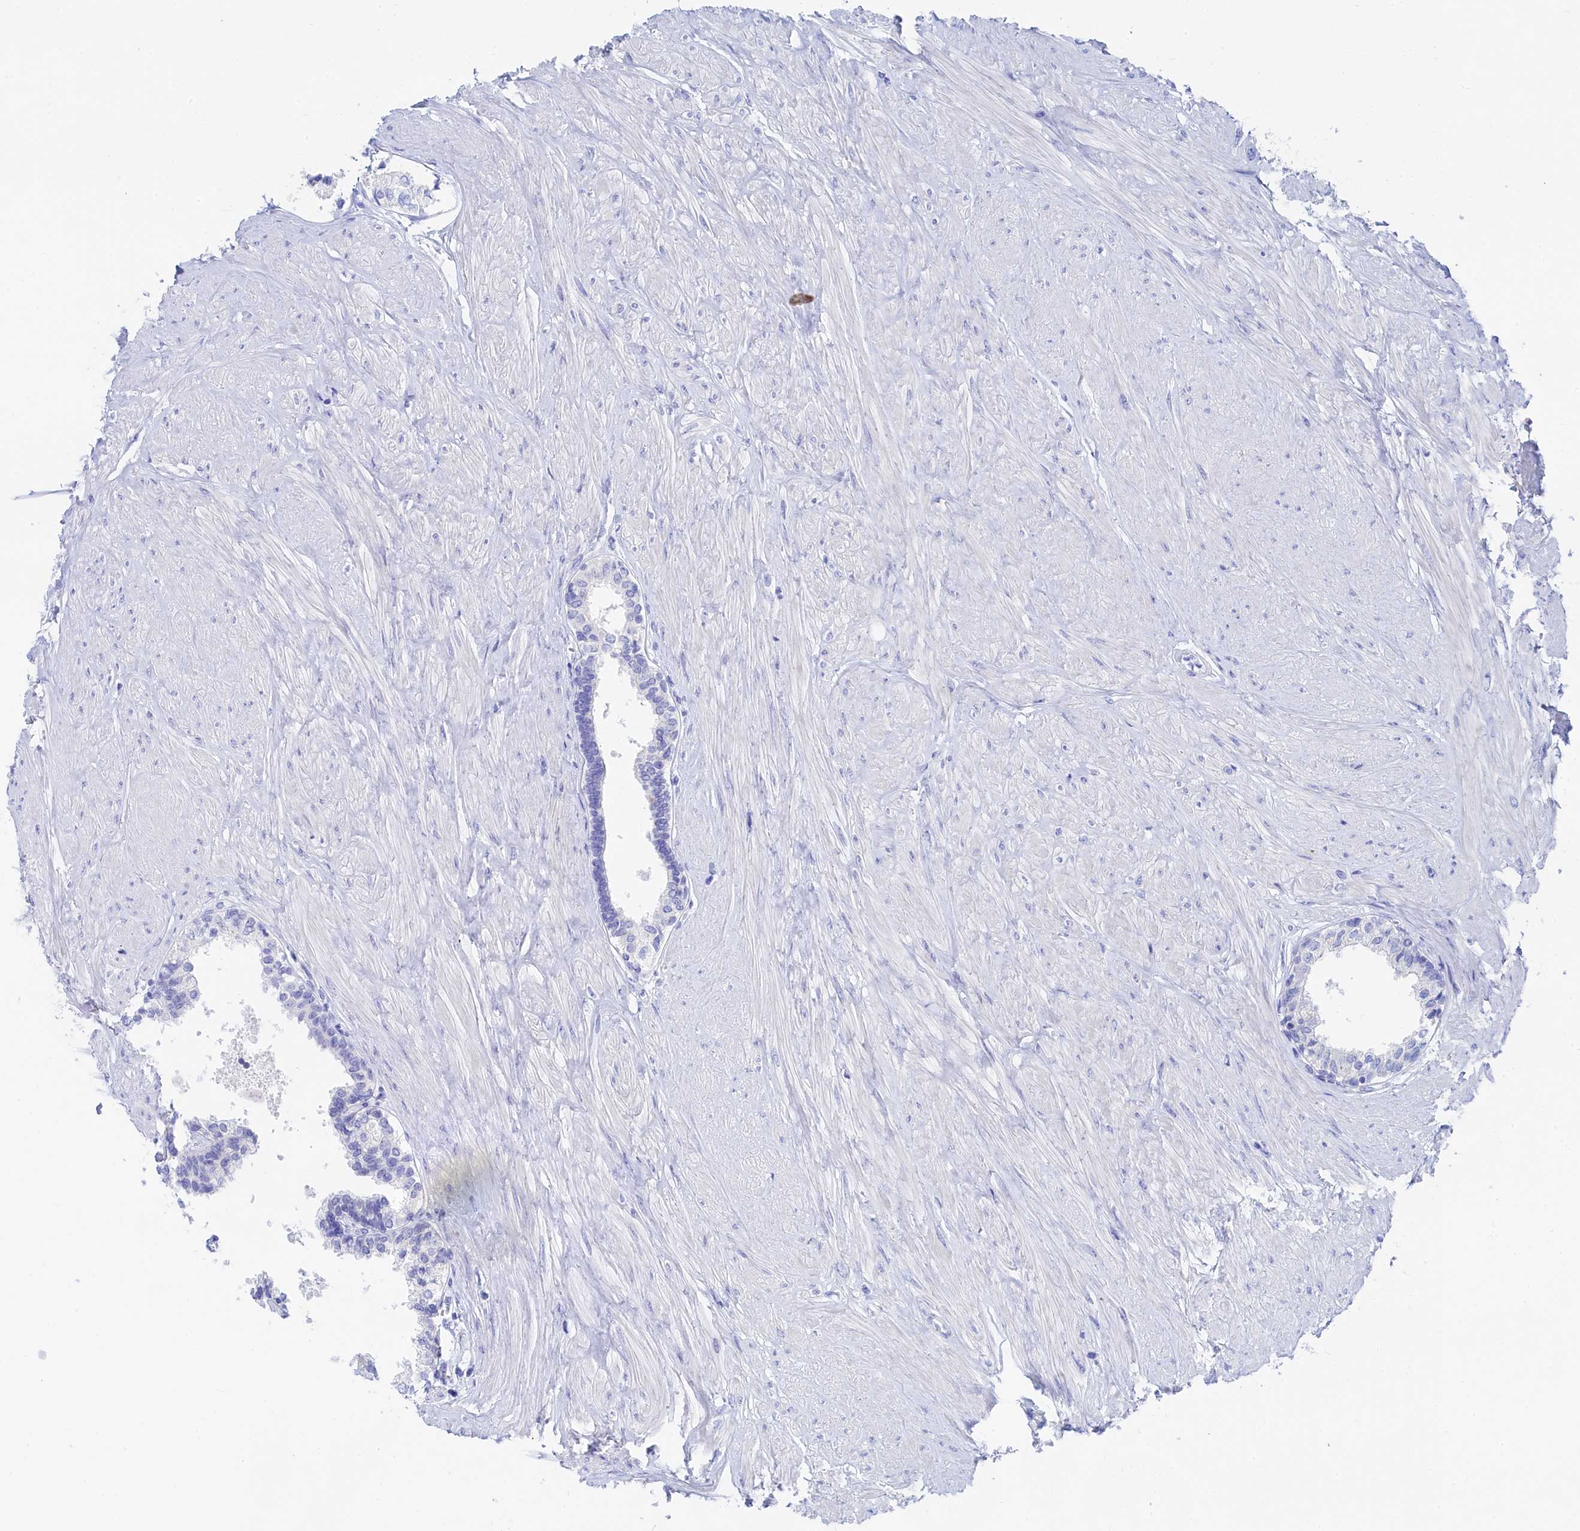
{"staining": {"intensity": "negative", "quantity": "none", "location": "none"}, "tissue": "prostate", "cell_type": "Glandular cells", "image_type": "normal", "snomed": [{"axis": "morphology", "description": "Normal tissue, NOS"}, {"axis": "topography", "description": "Prostate"}], "caption": "Micrograph shows no protein expression in glandular cells of unremarkable prostate.", "gene": "TRIM10", "patient": {"sex": "male", "age": 48}}